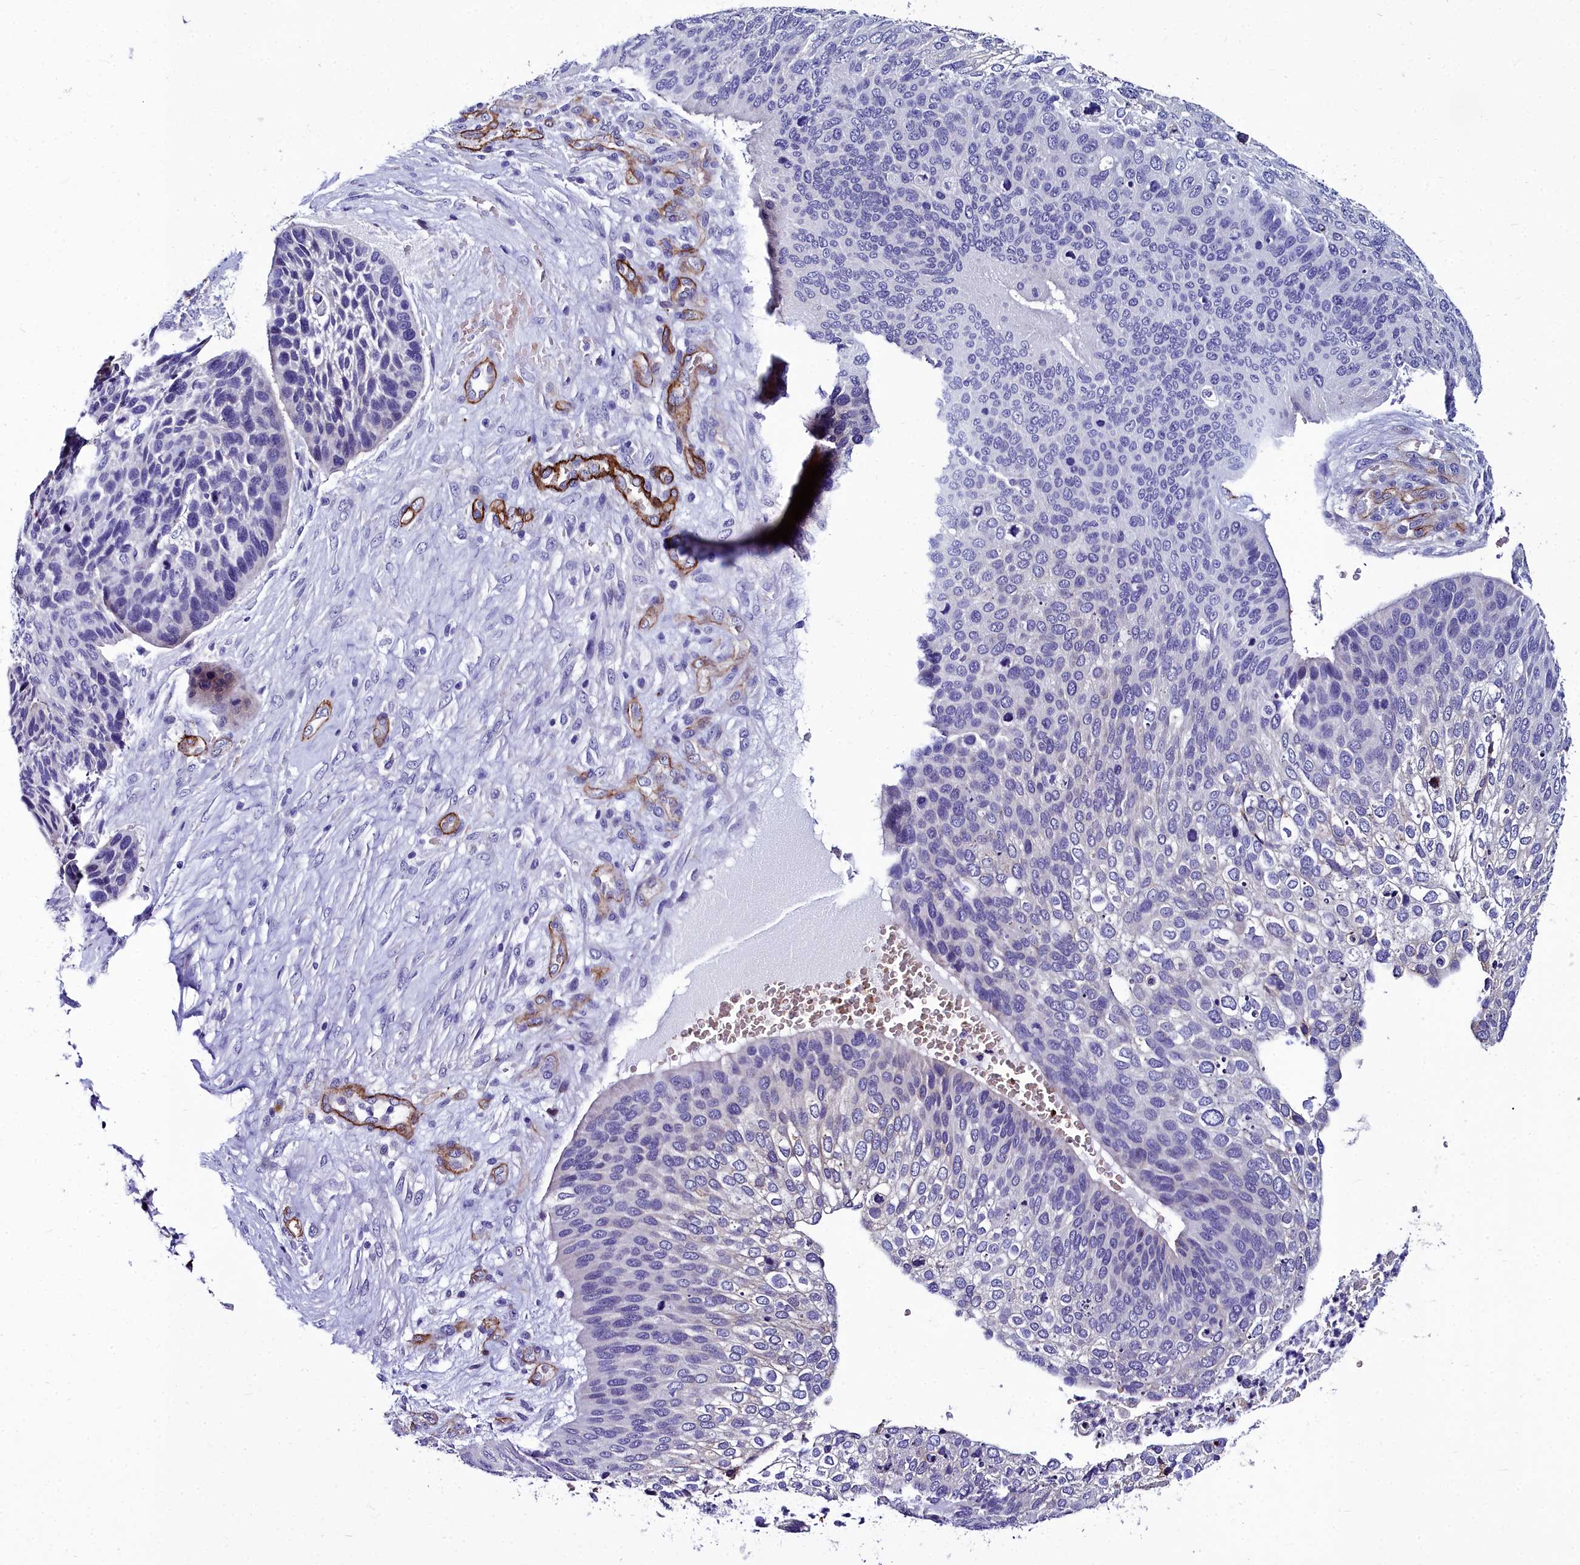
{"staining": {"intensity": "negative", "quantity": "none", "location": "none"}, "tissue": "skin cancer", "cell_type": "Tumor cells", "image_type": "cancer", "snomed": [{"axis": "morphology", "description": "Basal cell carcinoma"}, {"axis": "topography", "description": "Skin"}], "caption": "Immunohistochemical staining of skin cancer (basal cell carcinoma) displays no significant expression in tumor cells.", "gene": "CYP4F11", "patient": {"sex": "female", "age": 74}}